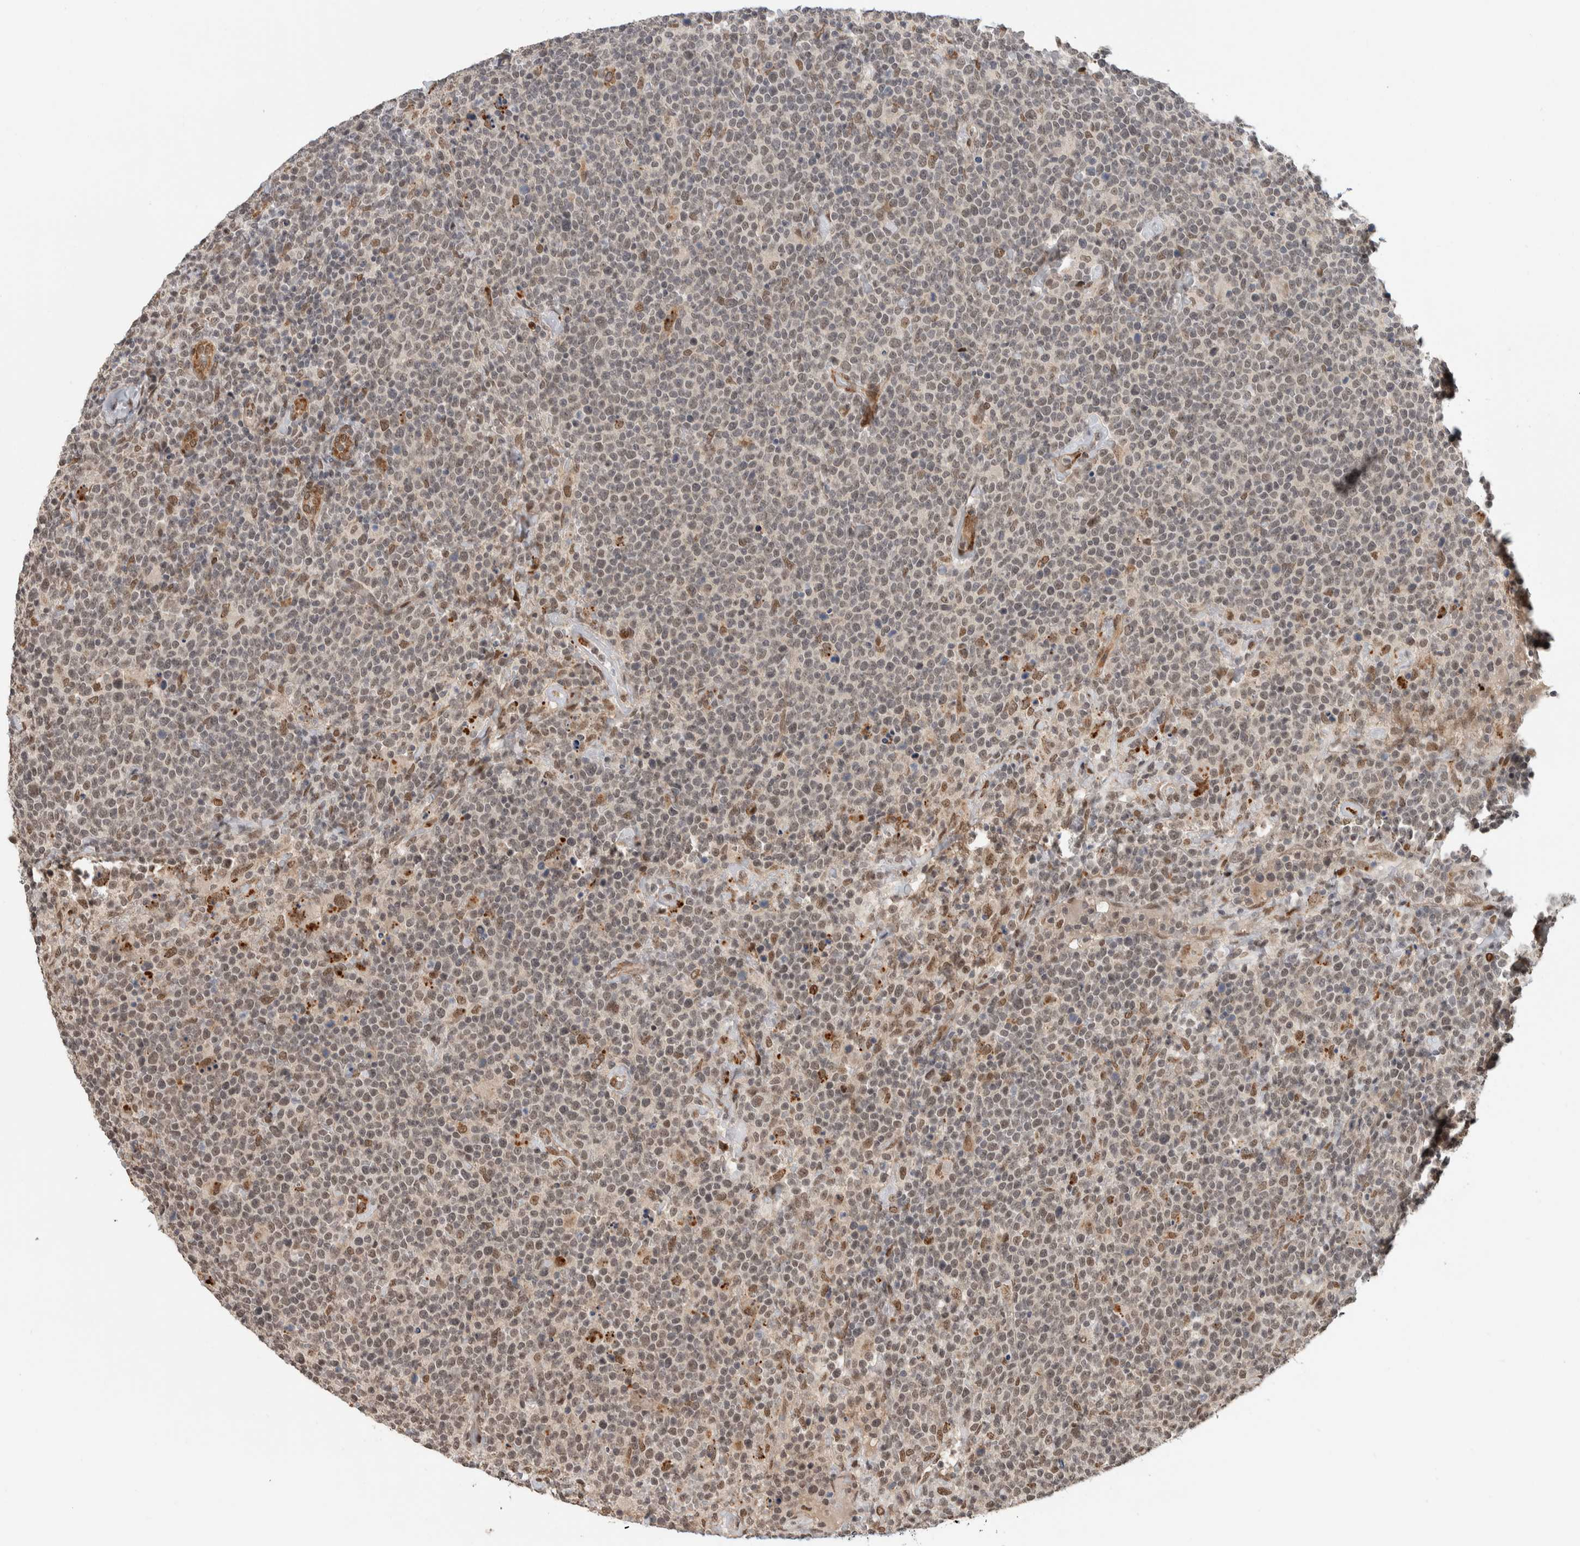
{"staining": {"intensity": "weak", "quantity": ">75%", "location": "nuclear"}, "tissue": "lymphoma", "cell_type": "Tumor cells", "image_type": "cancer", "snomed": [{"axis": "morphology", "description": "Malignant lymphoma, non-Hodgkin's type, High grade"}, {"axis": "topography", "description": "Lymph node"}], "caption": "This histopathology image exhibits immunohistochemistry staining of human lymphoma, with low weak nuclear positivity in about >75% of tumor cells.", "gene": "TNRC18", "patient": {"sex": "male", "age": 61}}